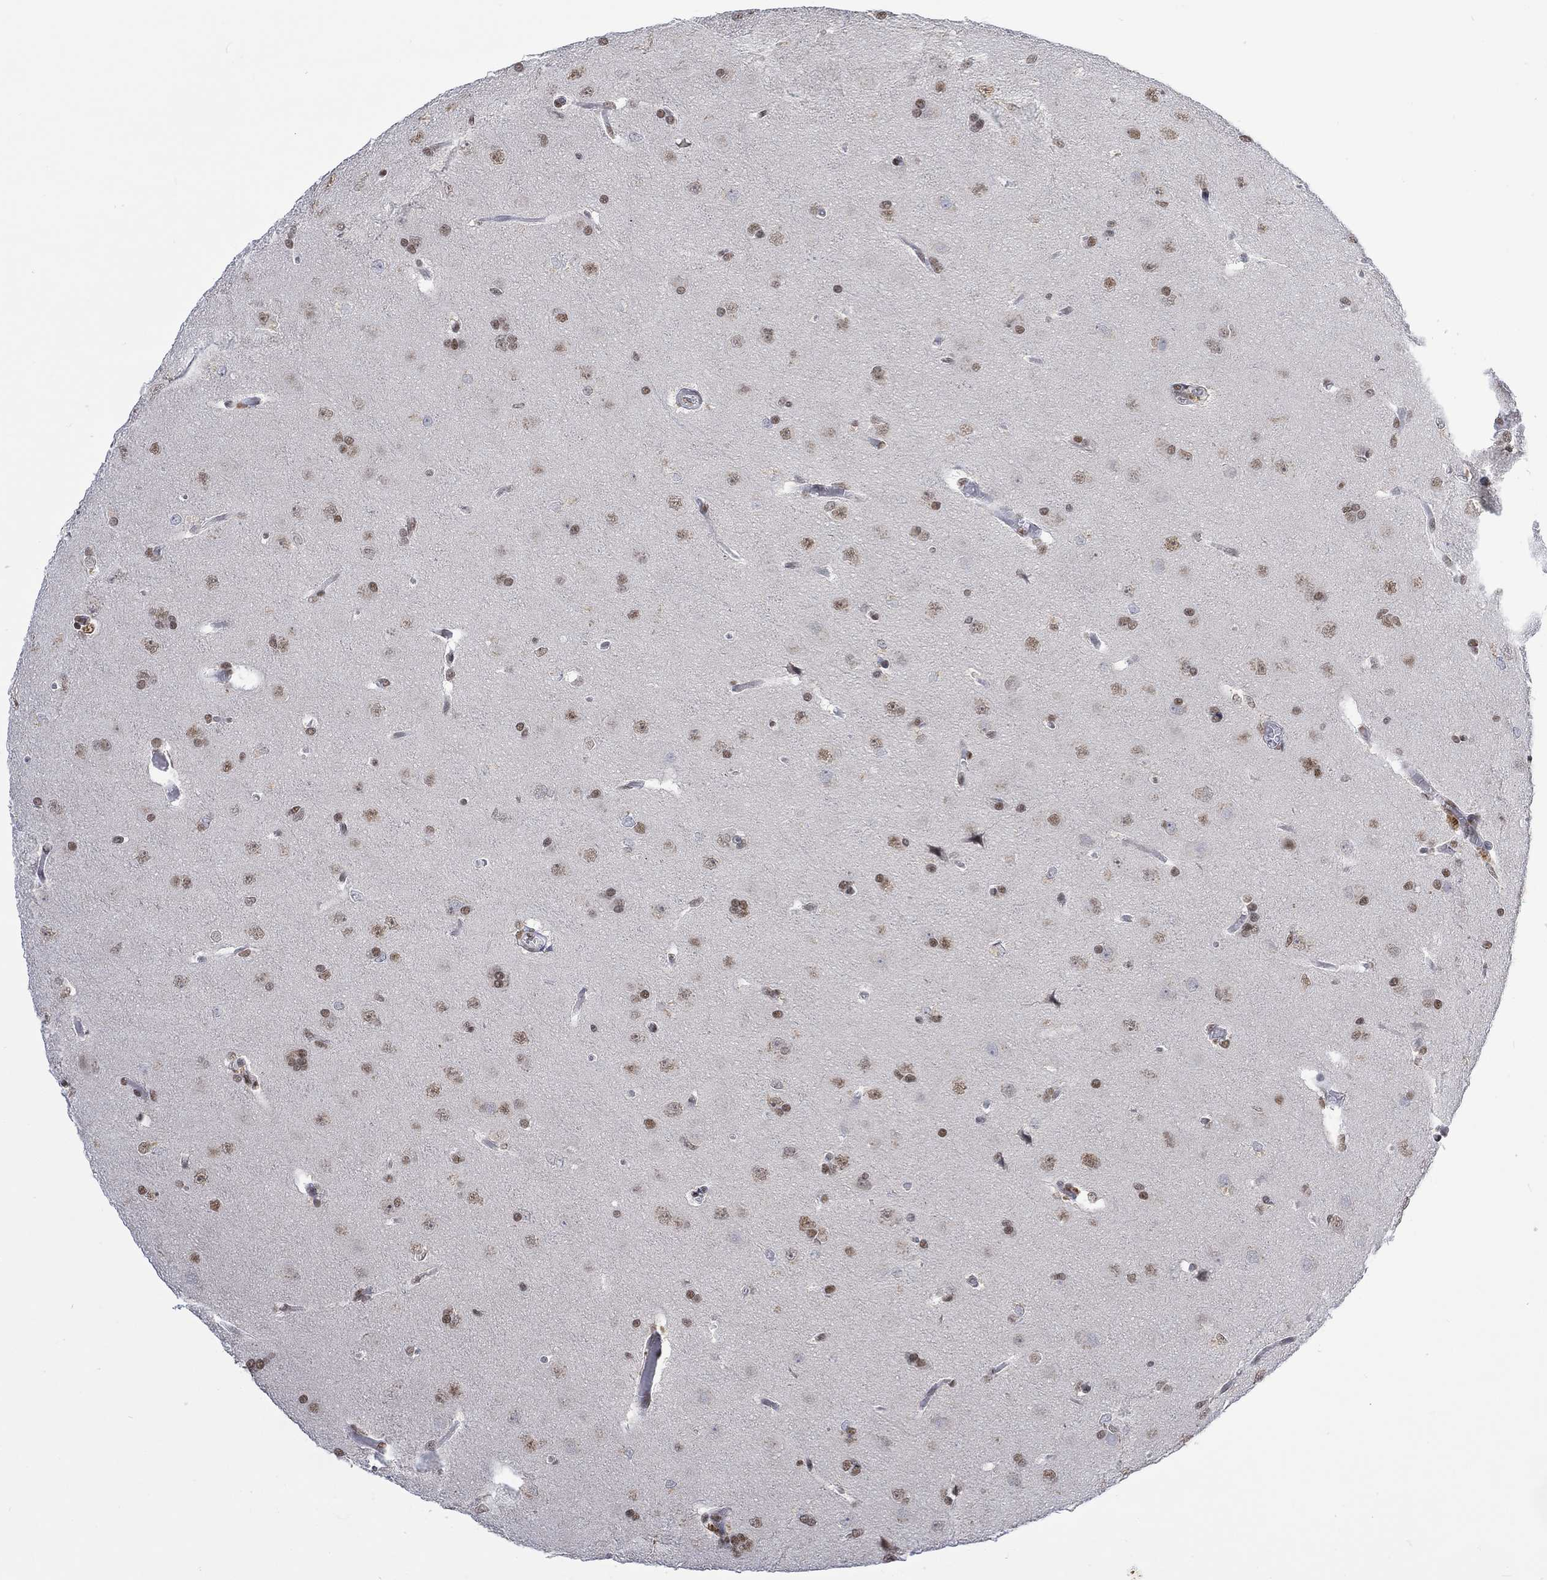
{"staining": {"intensity": "moderate", "quantity": ">75%", "location": "nuclear"}, "tissue": "glioma", "cell_type": "Tumor cells", "image_type": "cancer", "snomed": [{"axis": "morphology", "description": "Glioma, malignant, Low grade"}, {"axis": "topography", "description": "Brain"}], "caption": "IHC staining of glioma, which exhibits medium levels of moderate nuclear expression in about >75% of tumor cells indicating moderate nuclear protein expression. The staining was performed using DAB (3,3'-diaminobenzidine) (brown) for protein detection and nuclei were counterstained in hematoxylin (blue).", "gene": "RAD54L2", "patient": {"sex": "female", "age": 32}}